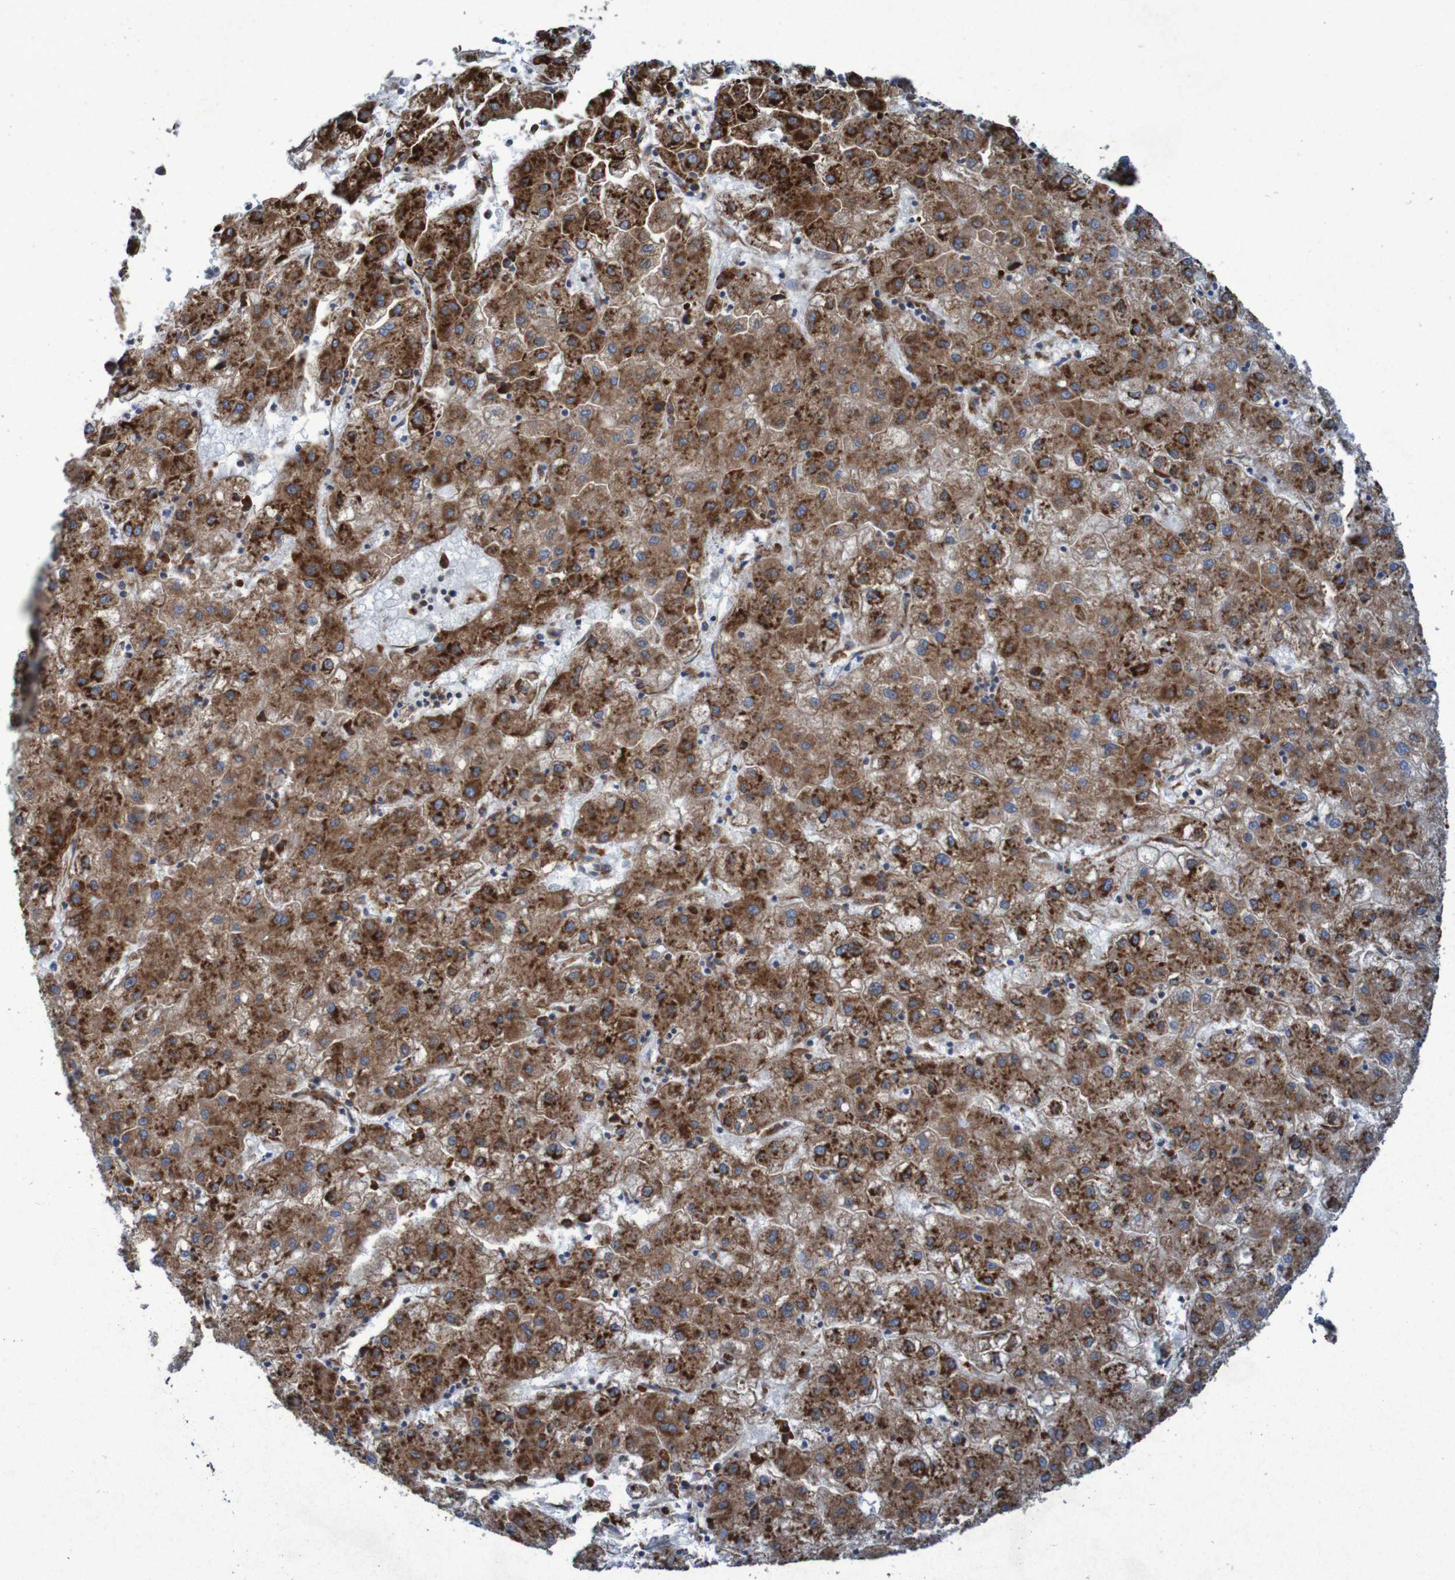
{"staining": {"intensity": "moderate", "quantity": ">75%", "location": "cytoplasmic/membranous"}, "tissue": "liver cancer", "cell_type": "Tumor cells", "image_type": "cancer", "snomed": [{"axis": "morphology", "description": "Carcinoma, Hepatocellular, NOS"}, {"axis": "topography", "description": "Liver"}], "caption": "This image displays IHC staining of liver cancer (hepatocellular carcinoma), with medium moderate cytoplasmic/membranous expression in approximately >75% of tumor cells.", "gene": "RPL10", "patient": {"sex": "male", "age": 72}}